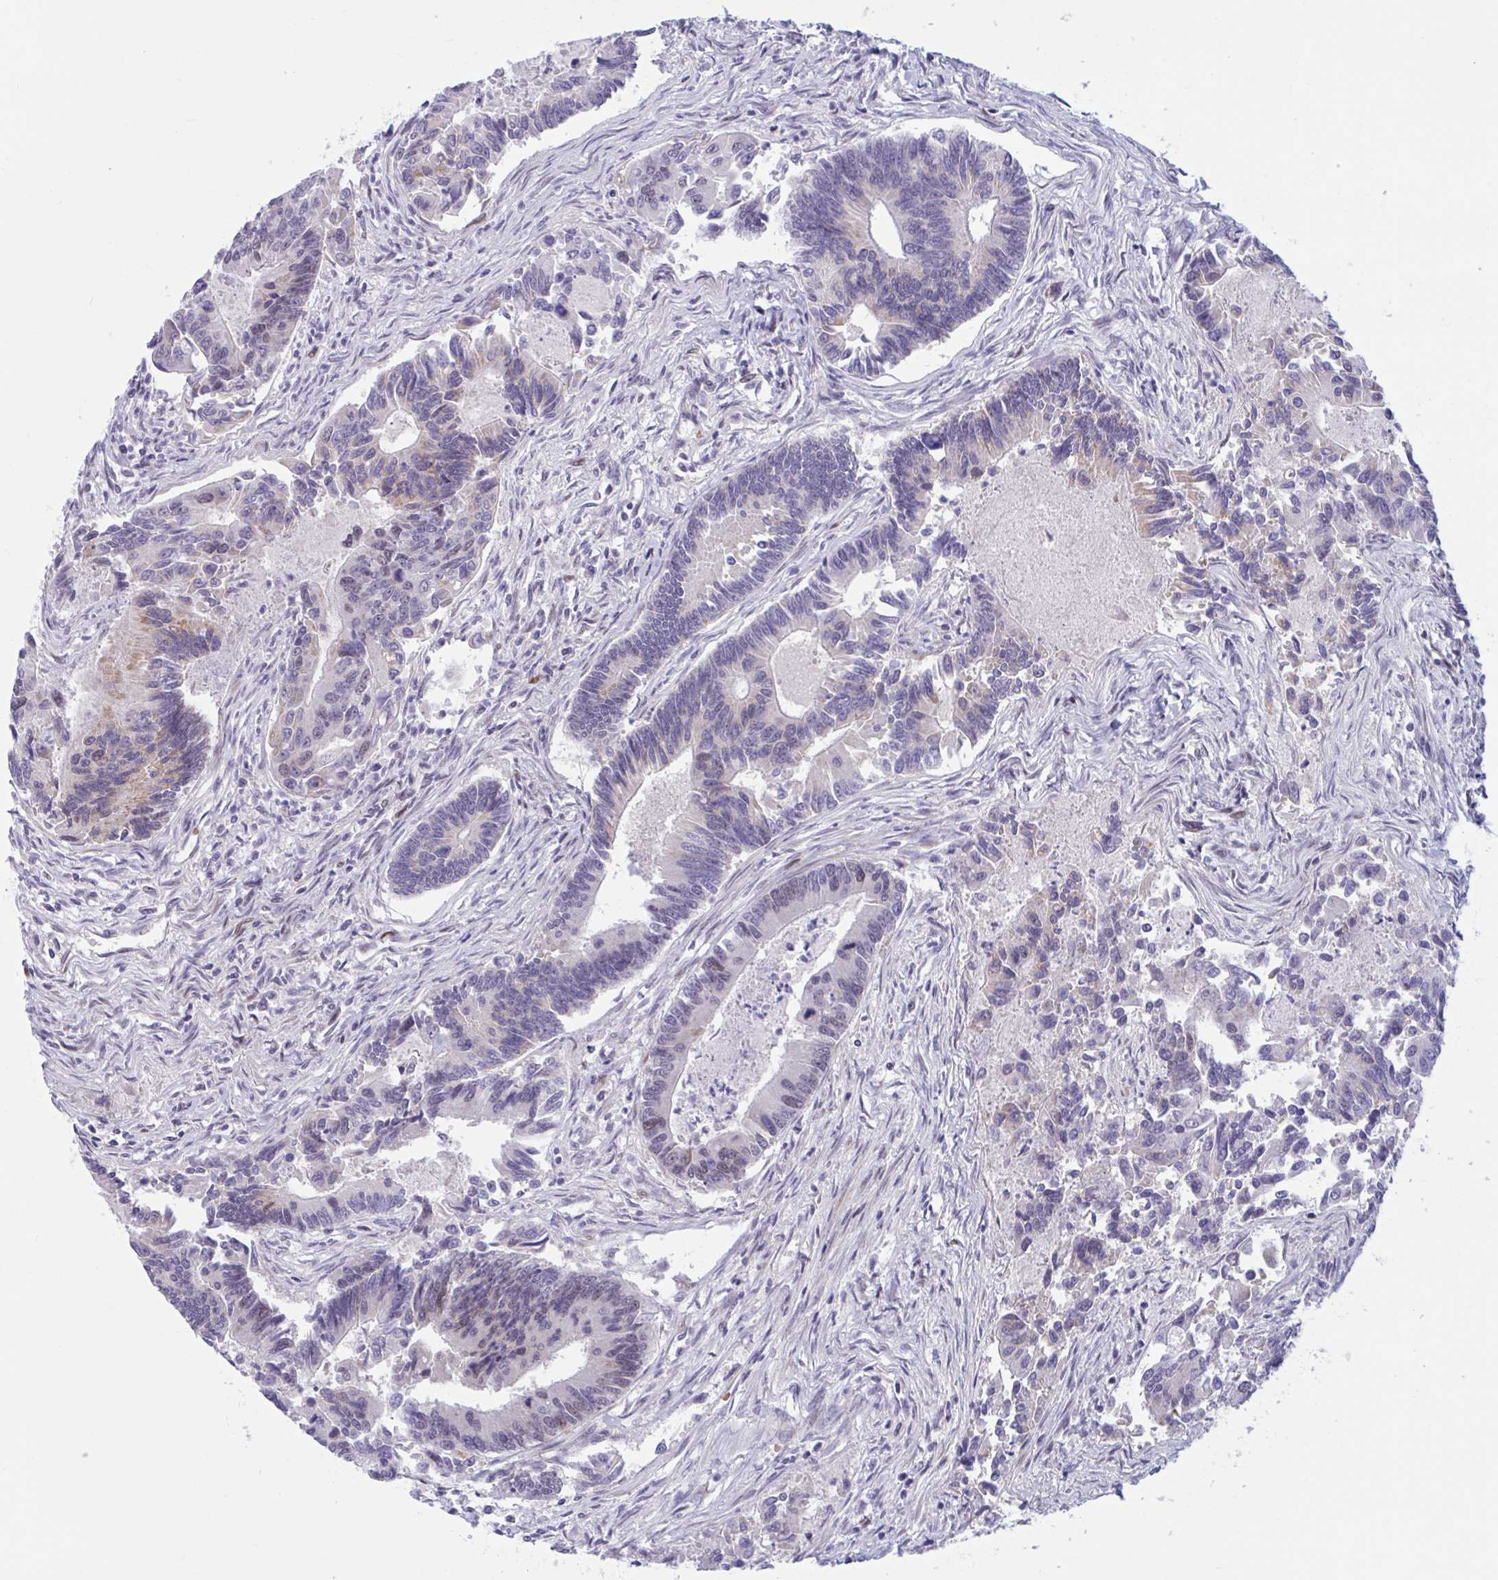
{"staining": {"intensity": "weak", "quantity": "<25%", "location": "nuclear"}, "tissue": "colorectal cancer", "cell_type": "Tumor cells", "image_type": "cancer", "snomed": [{"axis": "morphology", "description": "Adenocarcinoma, NOS"}, {"axis": "topography", "description": "Colon"}], "caption": "DAB (3,3'-diaminobenzidine) immunohistochemical staining of adenocarcinoma (colorectal) shows no significant expression in tumor cells.", "gene": "RBL1", "patient": {"sex": "female", "age": 67}}